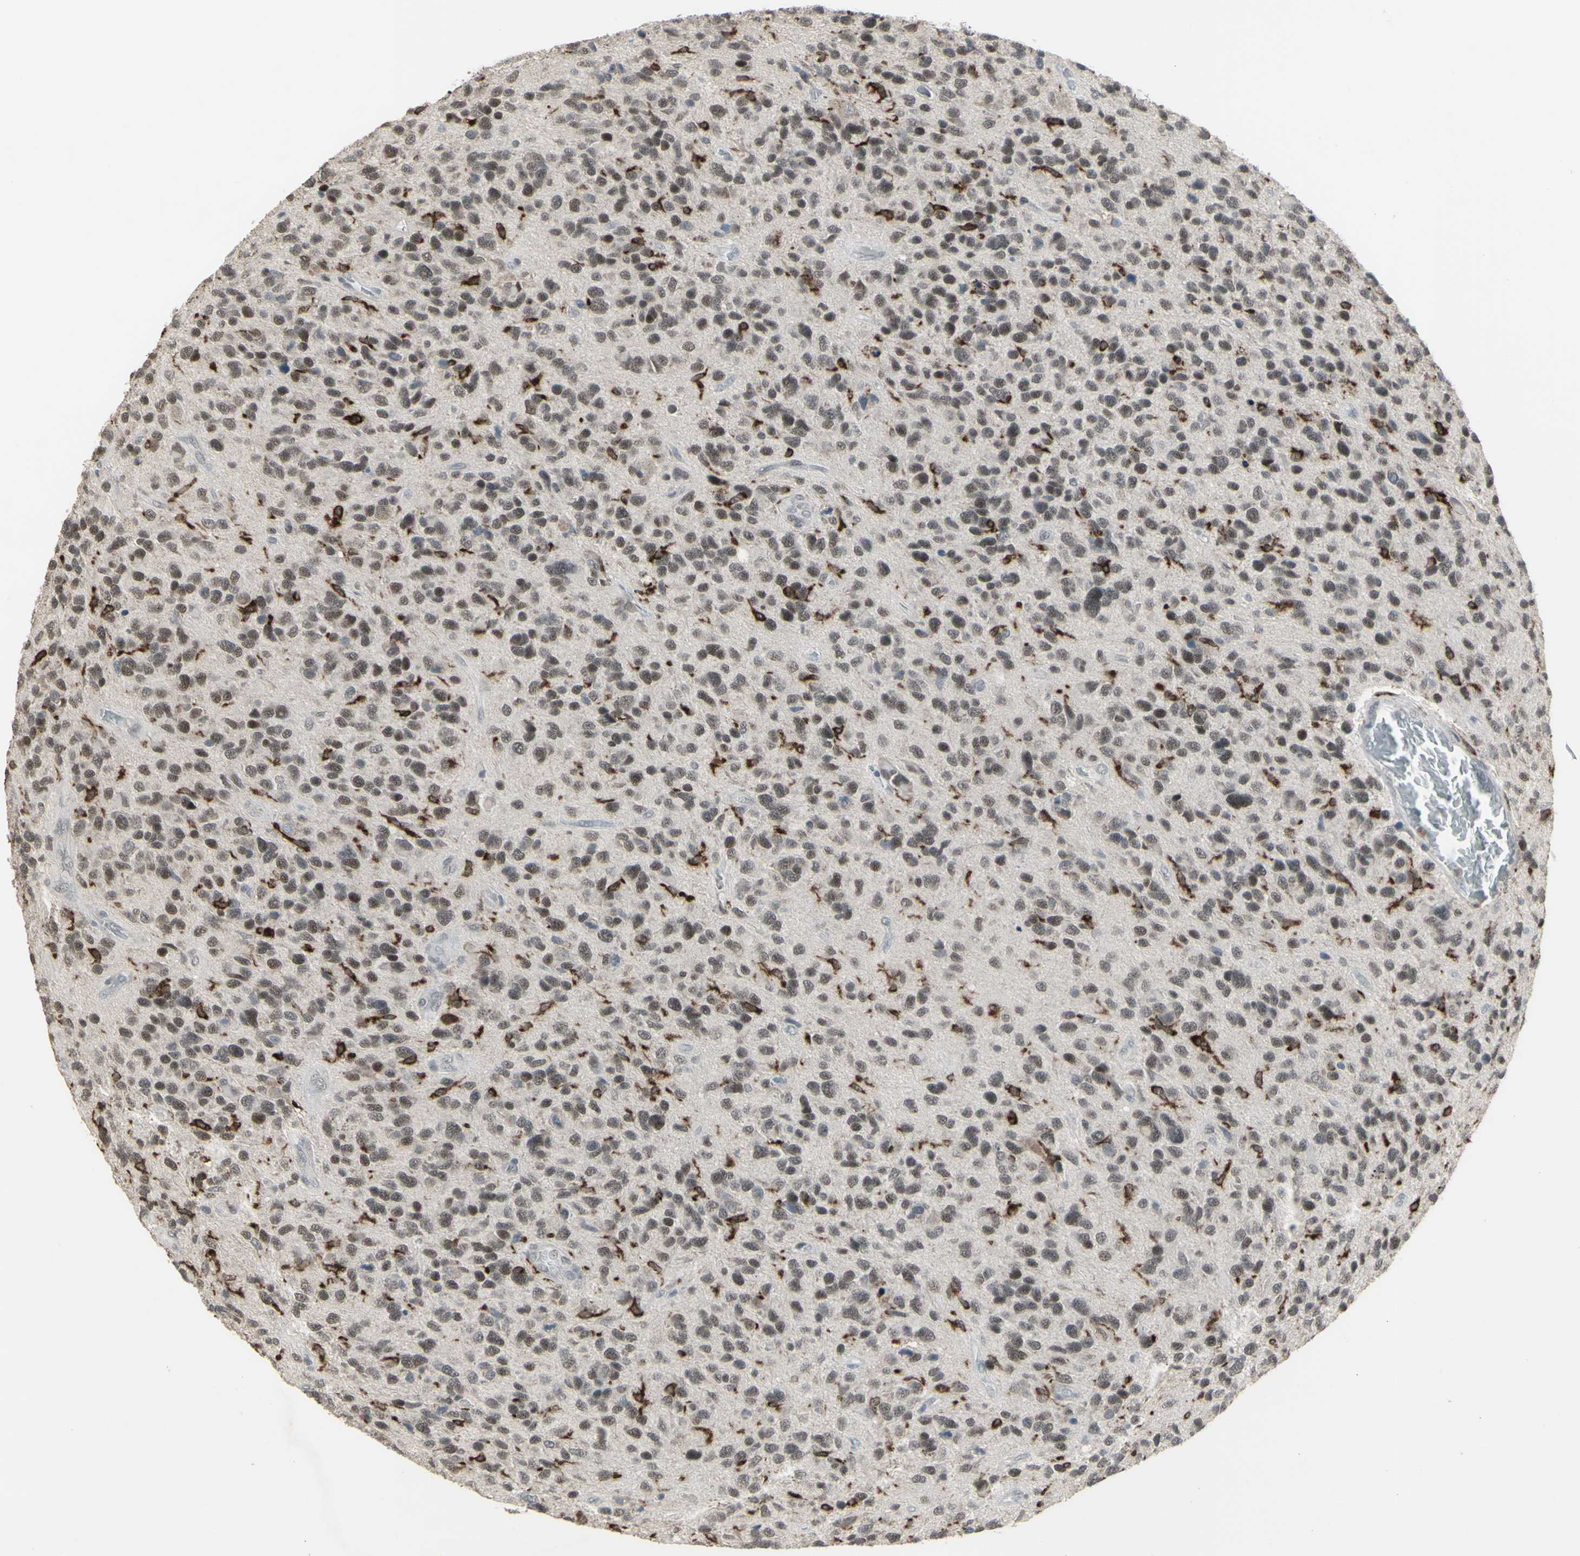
{"staining": {"intensity": "strong", "quantity": "<25%", "location": "cytoplasmic/membranous"}, "tissue": "glioma", "cell_type": "Tumor cells", "image_type": "cancer", "snomed": [{"axis": "morphology", "description": "Glioma, malignant, High grade"}, {"axis": "topography", "description": "Brain"}], "caption": "A brown stain shows strong cytoplasmic/membranous staining of a protein in human glioma tumor cells.", "gene": "SAMSN1", "patient": {"sex": "female", "age": 58}}